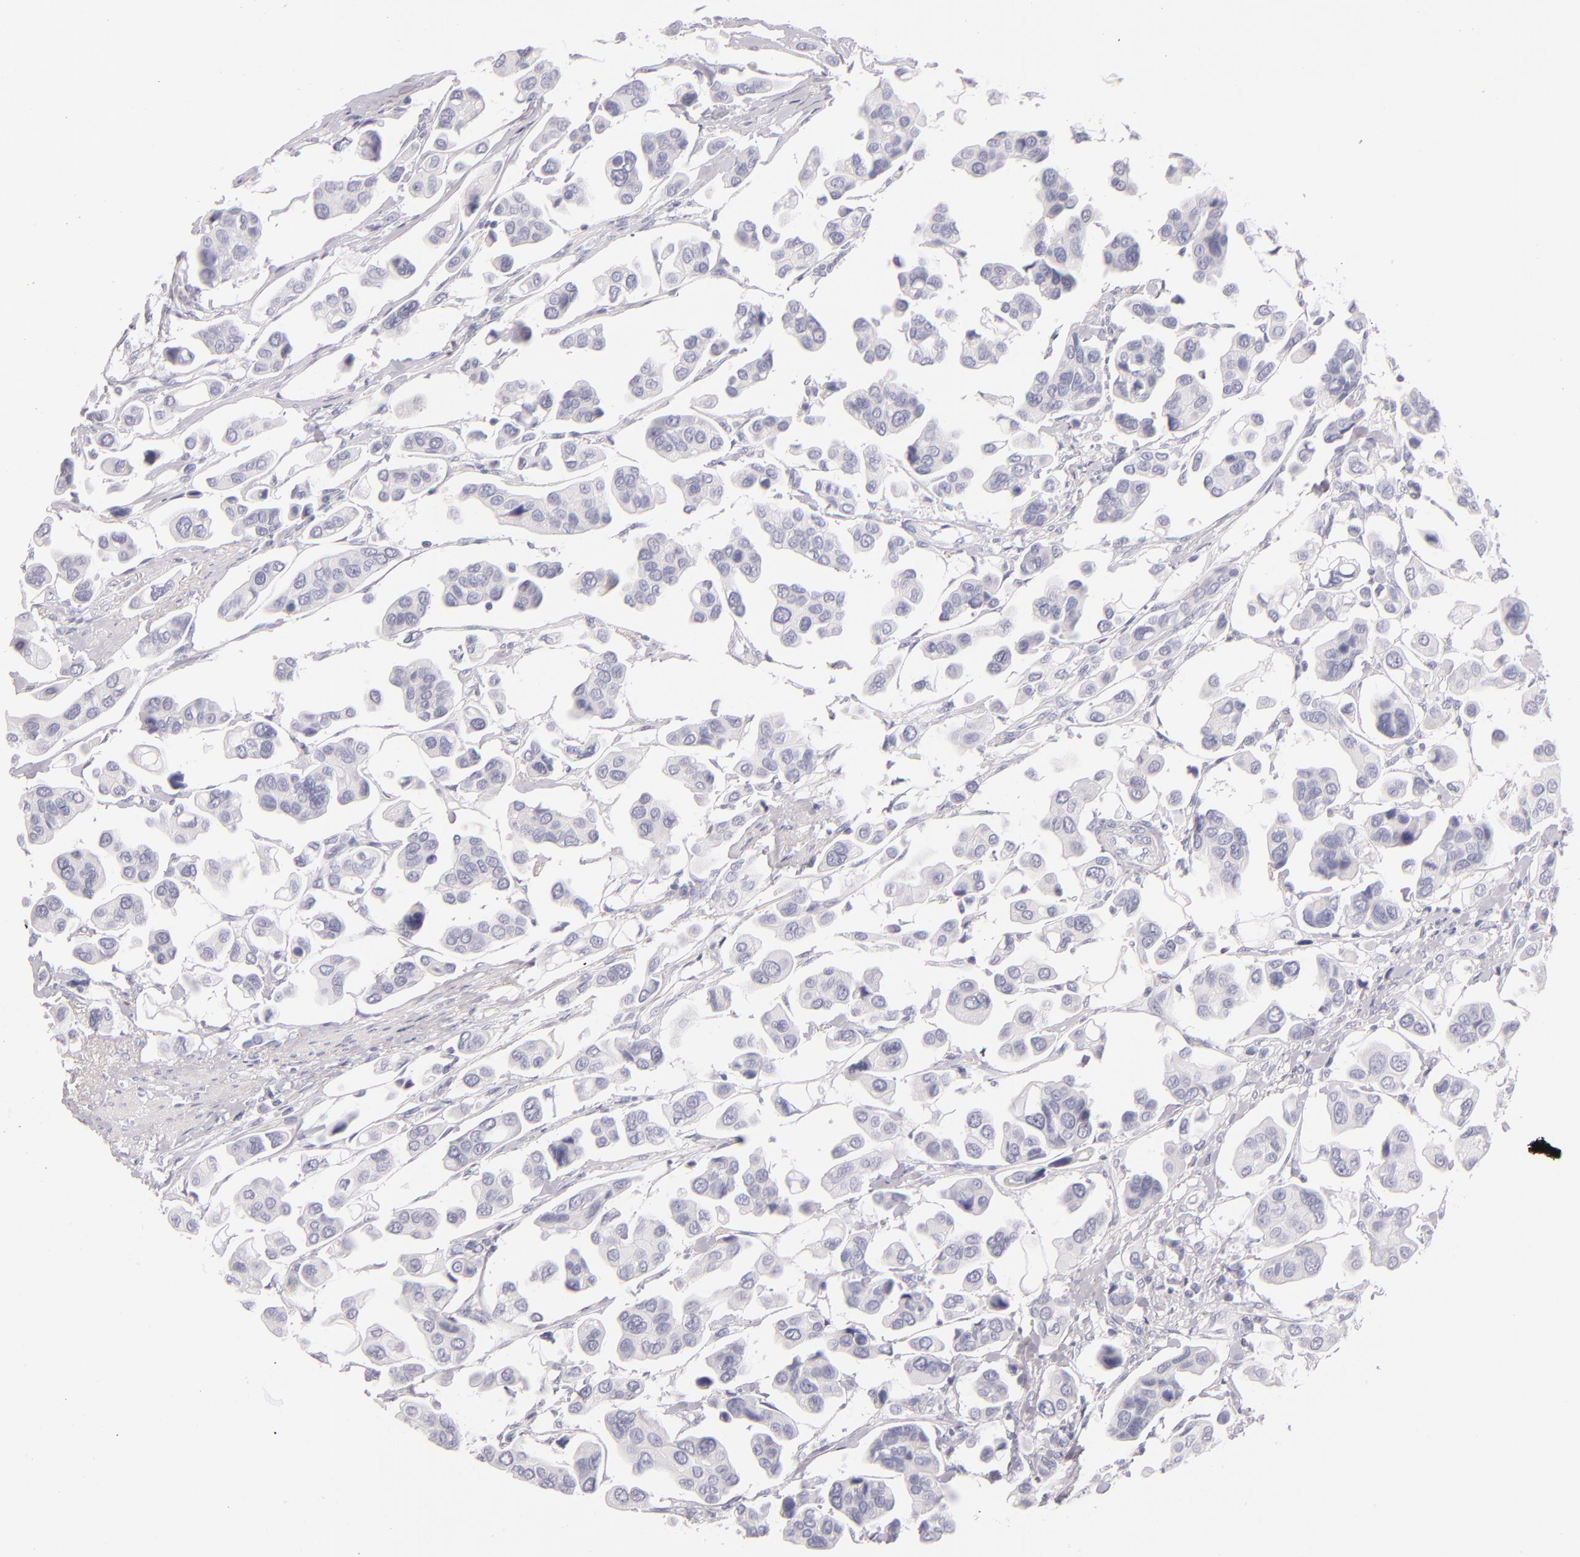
{"staining": {"intensity": "negative", "quantity": "none", "location": "none"}, "tissue": "urothelial cancer", "cell_type": "Tumor cells", "image_type": "cancer", "snomed": [{"axis": "morphology", "description": "Adenocarcinoma, NOS"}, {"axis": "topography", "description": "Urinary bladder"}], "caption": "IHC of human adenocarcinoma exhibits no positivity in tumor cells. (DAB (3,3'-diaminobenzidine) immunohistochemistry (IHC) visualized using brightfield microscopy, high magnification).", "gene": "FABP1", "patient": {"sex": "male", "age": 61}}